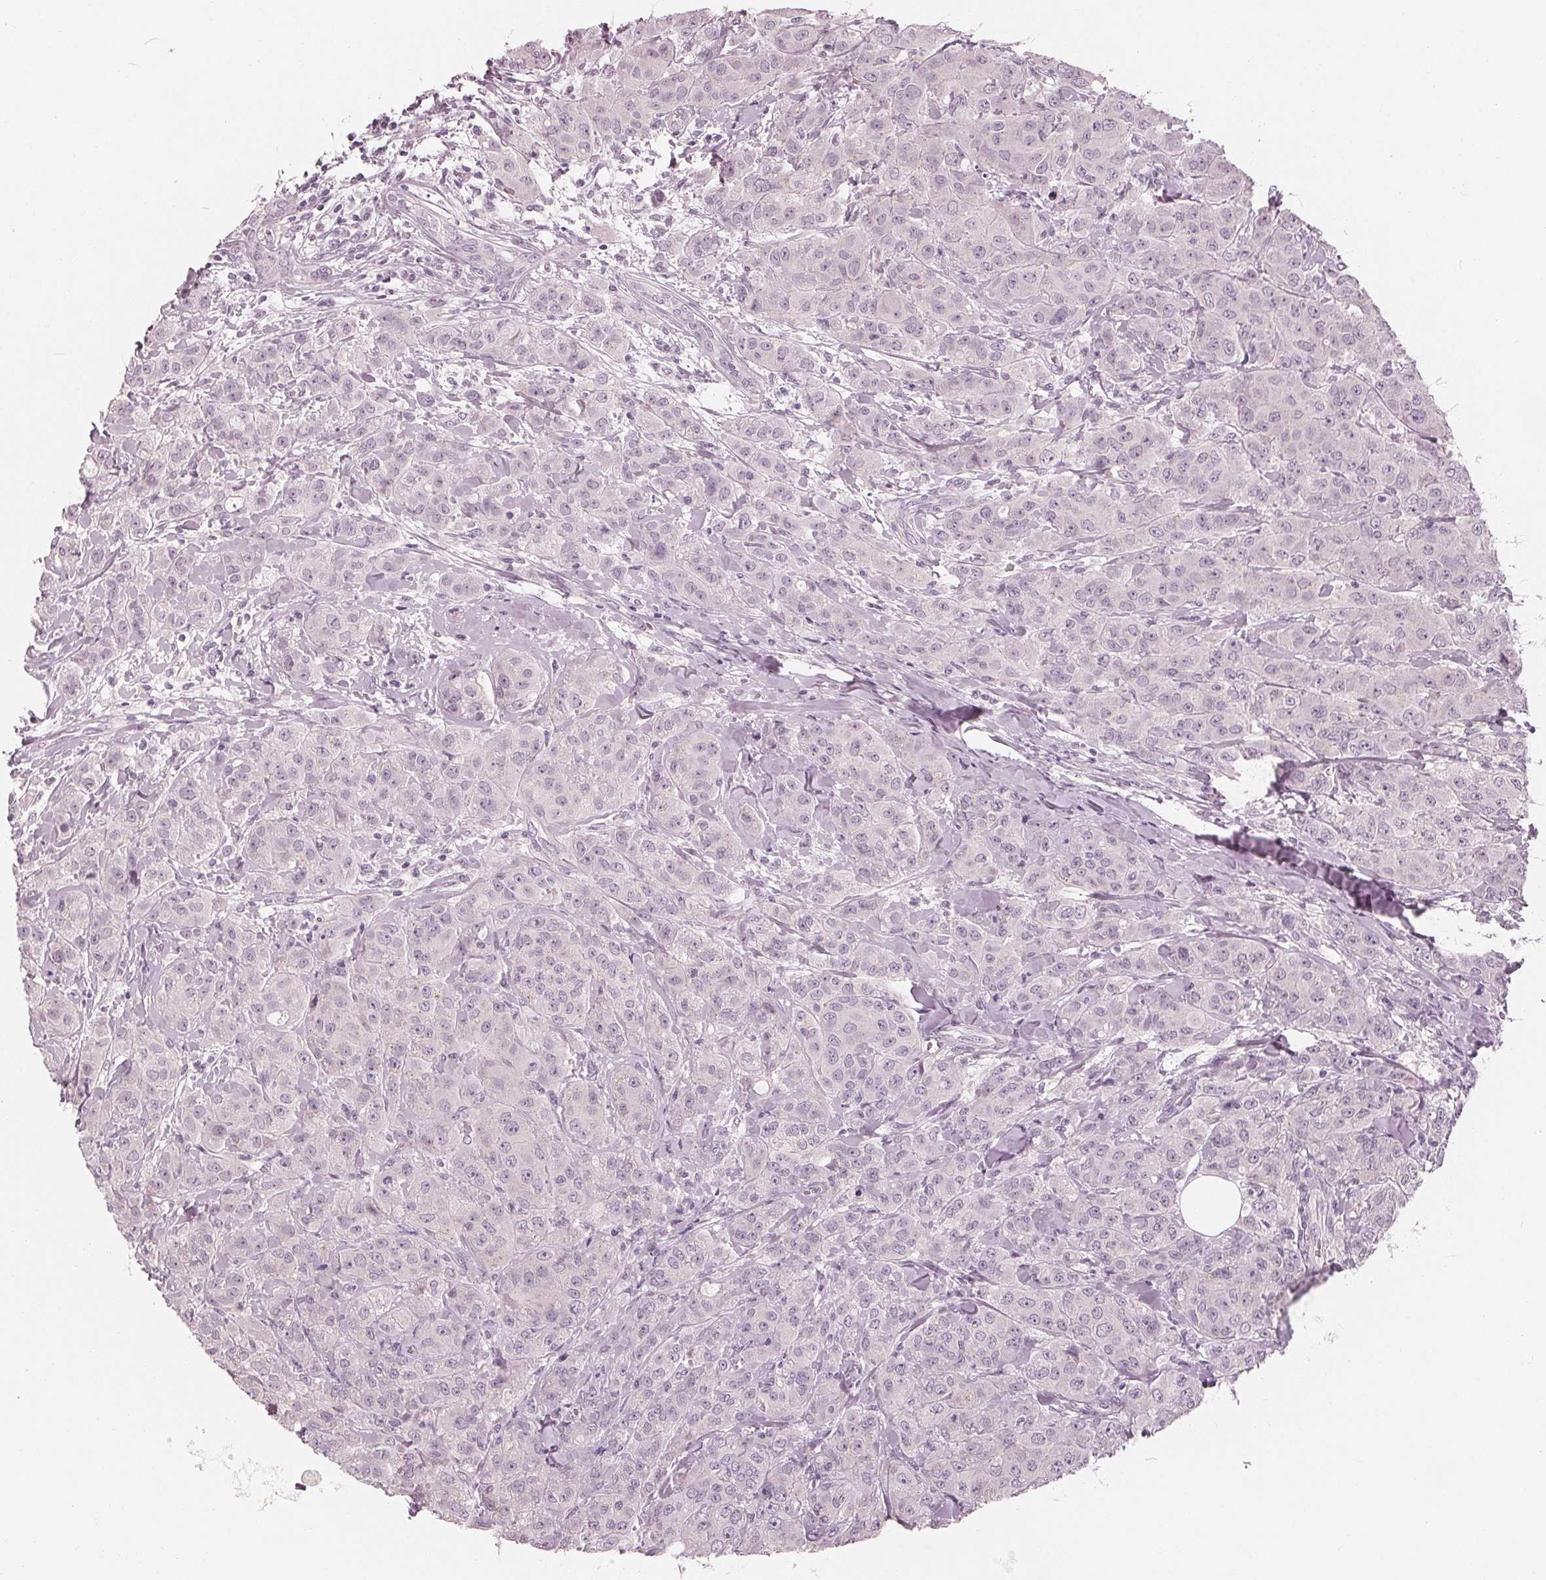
{"staining": {"intensity": "negative", "quantity": "none", "location": "none"}, "tissue": "breast cancer", "cell_type": "Tumor cells", "image_type": "cancer", "snomed": [{"axis": "morphology", "description": "Normal tissue, NOS"}, {"axis": "morphology", "description": "Duct carcinoma"}, {"axis": "topography", "description": "Breast"}], "caption": "A high-resolution histopathology image shows immunohistochemistry staining of invasive ductal carcinoma (breast), which demonstrates no significant staining in tumor cells.", "gene": "SAT2", "patient": {"sex": "female", "age": 43}}